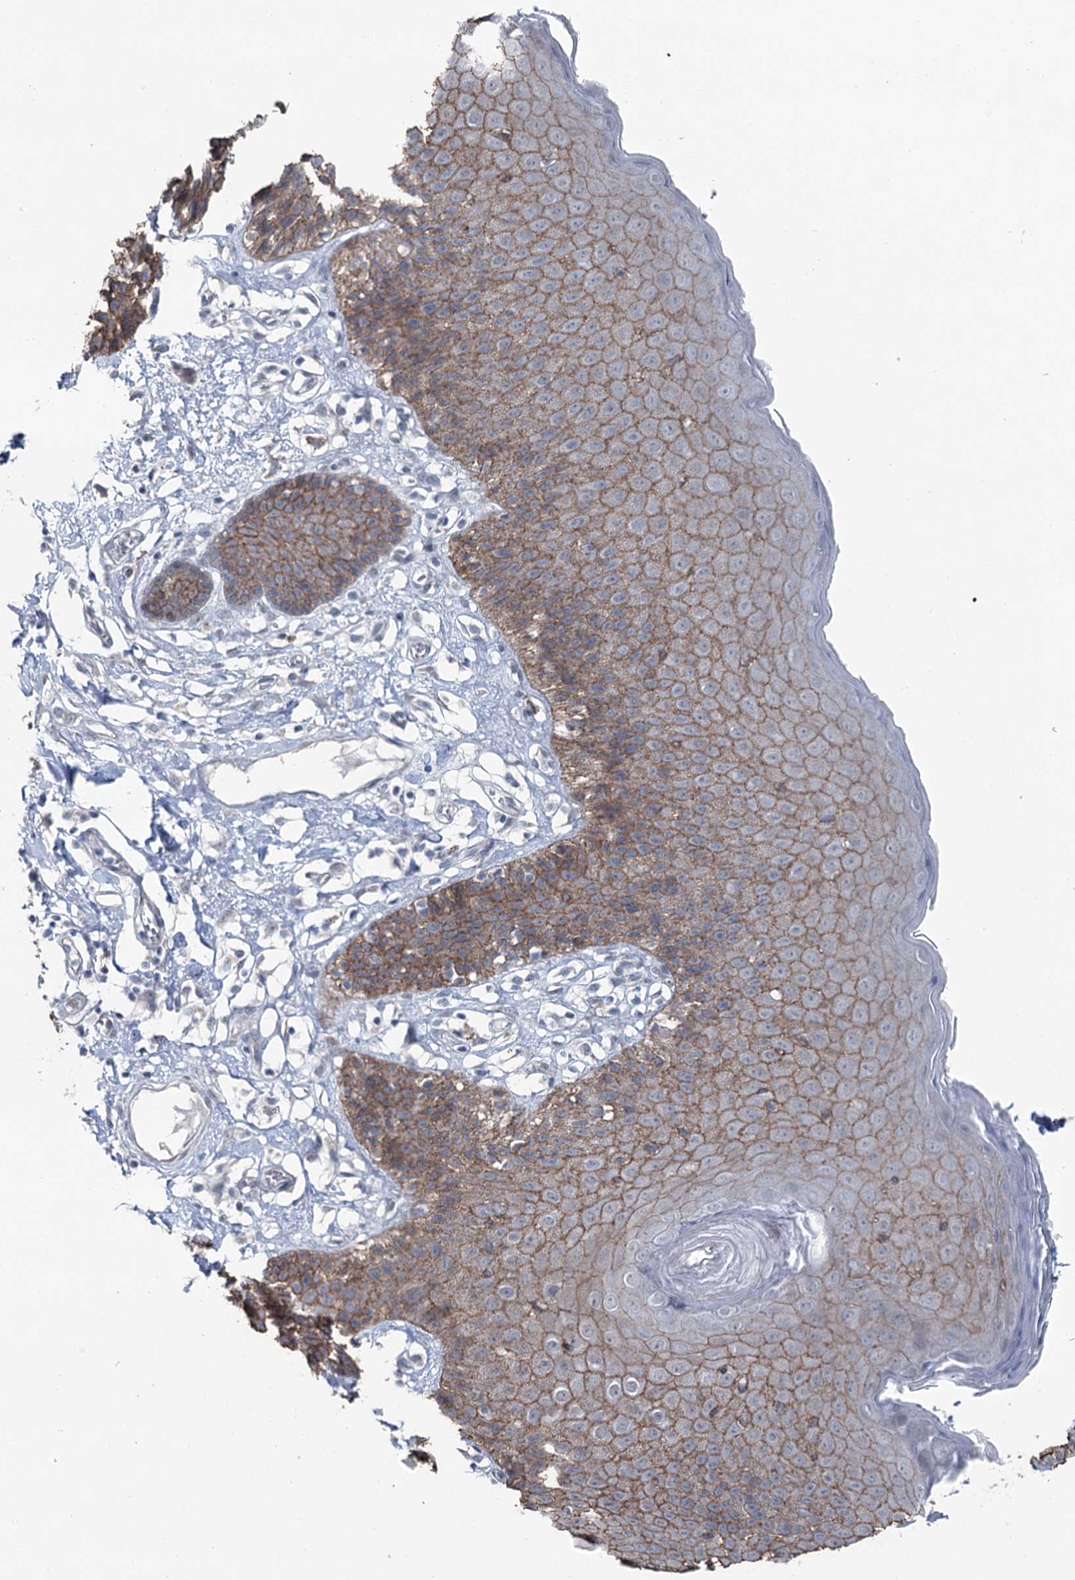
{"staining": {"intensity": "moderate", "quantity": ">75%", "location": "cytoplasmic/membranous"}, "tissue": "skin", "cell_type": "Epidermal cells", "image_type": "normal", "snomed": [{"axis": "morphology", "description": "Normal tissue, NOS"}, {"axis": "topography", "description": "Vulva"}], "caption": "Epidermal cells exhibit medium levels of moderate cytoplasmic/membranous positivity in about >75% of cells in benign human skin.", "gene": "FAM120B", "patient": {"sex": "female", "age": 68}}